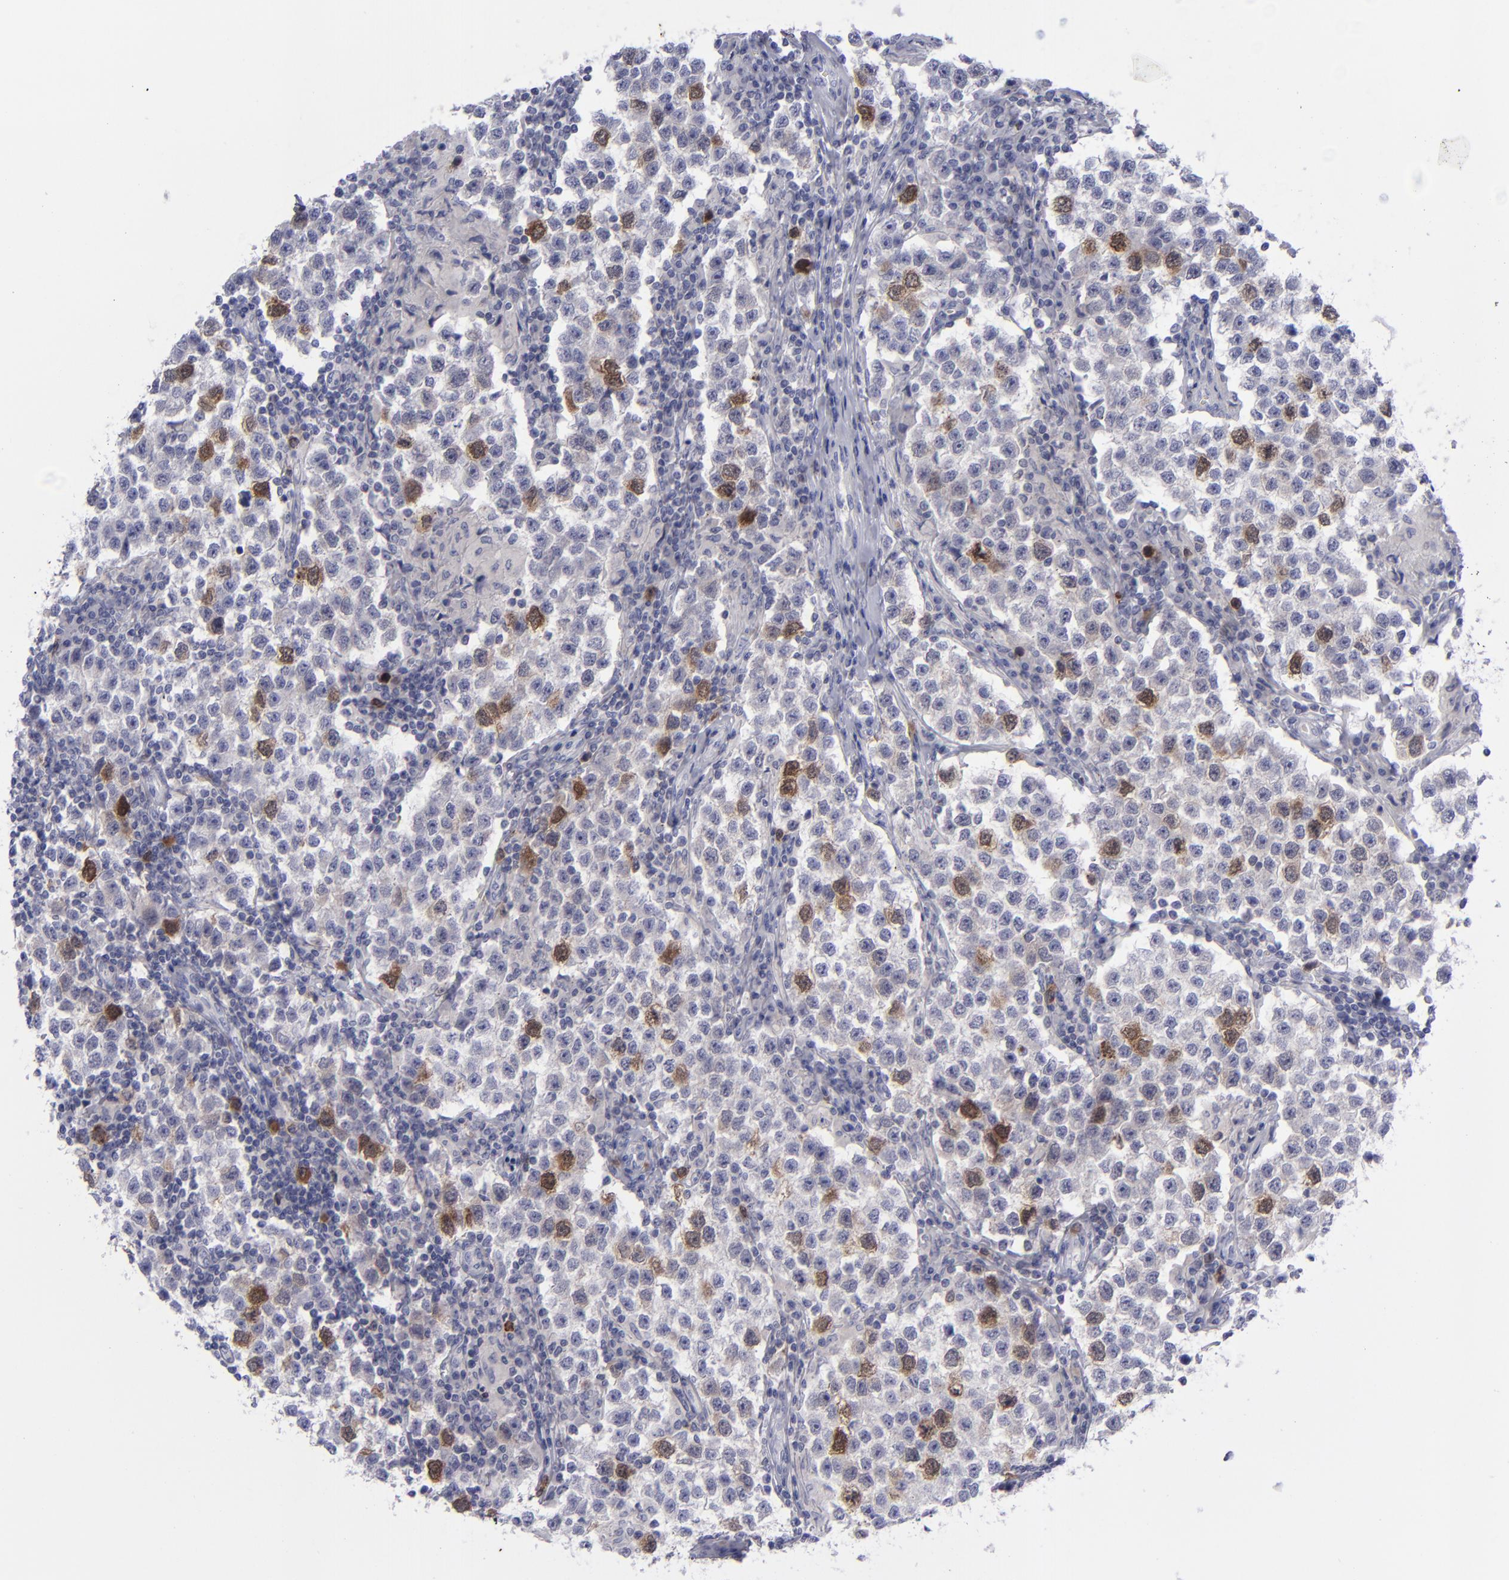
{"staining": {"intensity": "moderate", "quantity": "<25%", "location": "cytoplasmic/membranous,nuclear"}, "tissue": "testis cancer", "cell_type": "Tumor cells", "image_type": "cancer", "snomed": [{"axis": "morphology", "description": "Seminoma, NOS"}, {"axis": "topography", "description": "Testis"}], "caption": "Testis seminoma tissue shows moderate cytoplasmic/membranous and nuclear expression in approximately <25% of tumor cells (DAB IHC, brown staining for protein, blue staining for nuclei).", "gene": "AURKA", "patient": {"sex": "male", "age": 36}}